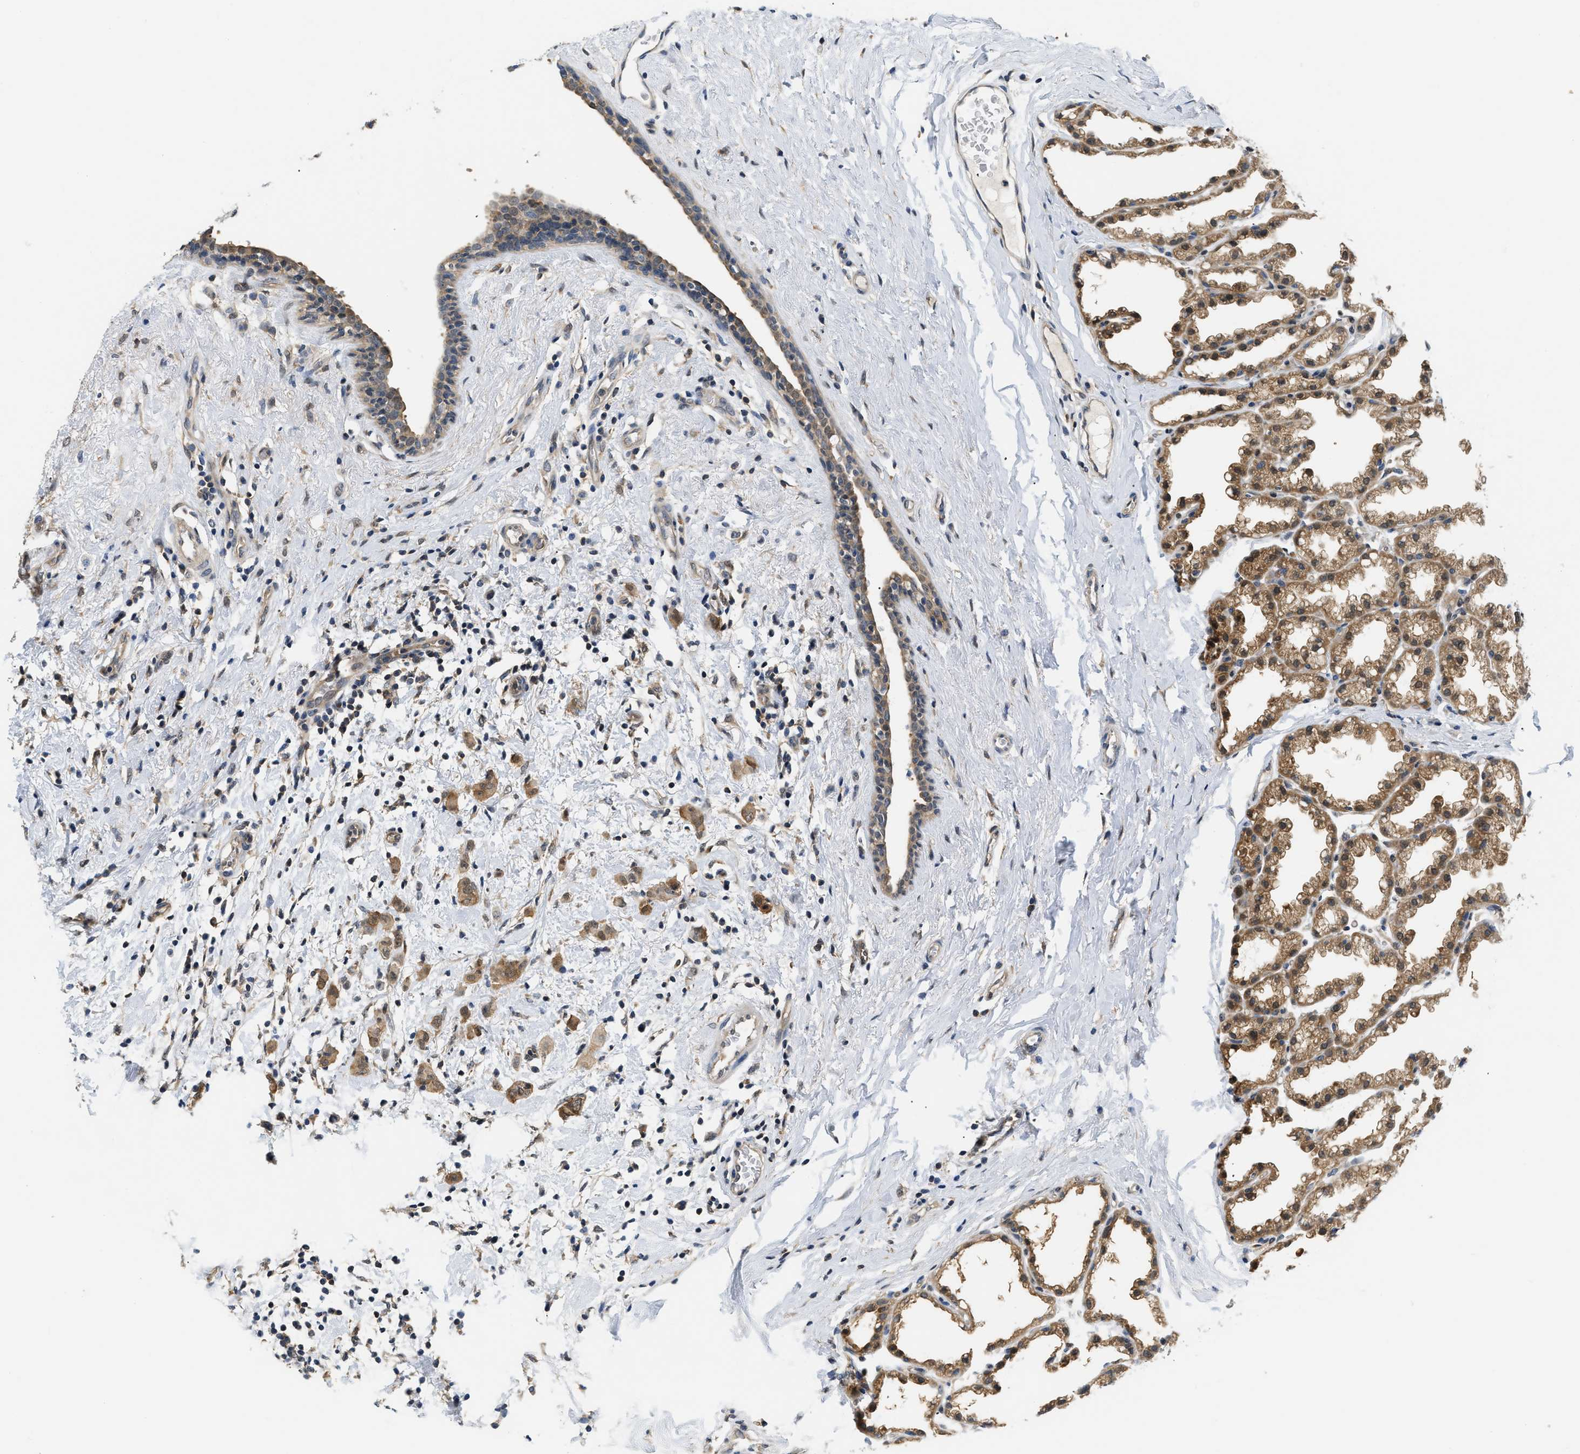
{"staining": {"intensity": "moderate", "quantity": ">75%", "location": "cytoplasmic/membranous,nuclear"}, "tissue": "breast cancer", "cell_type": "Tumor cells", "image_type": "cancer", "snomed": [{"axis": "morphology", "description": "Normal tissue, NOS"}, {"axis": "morphology", "description": "Duct carcinoma"}, {"axis": "topography", "description": "Breast"}], "caption": "Immunohistochemistry (DAB) staining of breast cancer (infiltrating ductal carcinoma) shows moderate cytoplasmic/membranous and nuclear protein staining in approximately >75% of tumor cells.", "gene": "EIF4EBP2", "patient": {"sex": "female", "age": 40}}